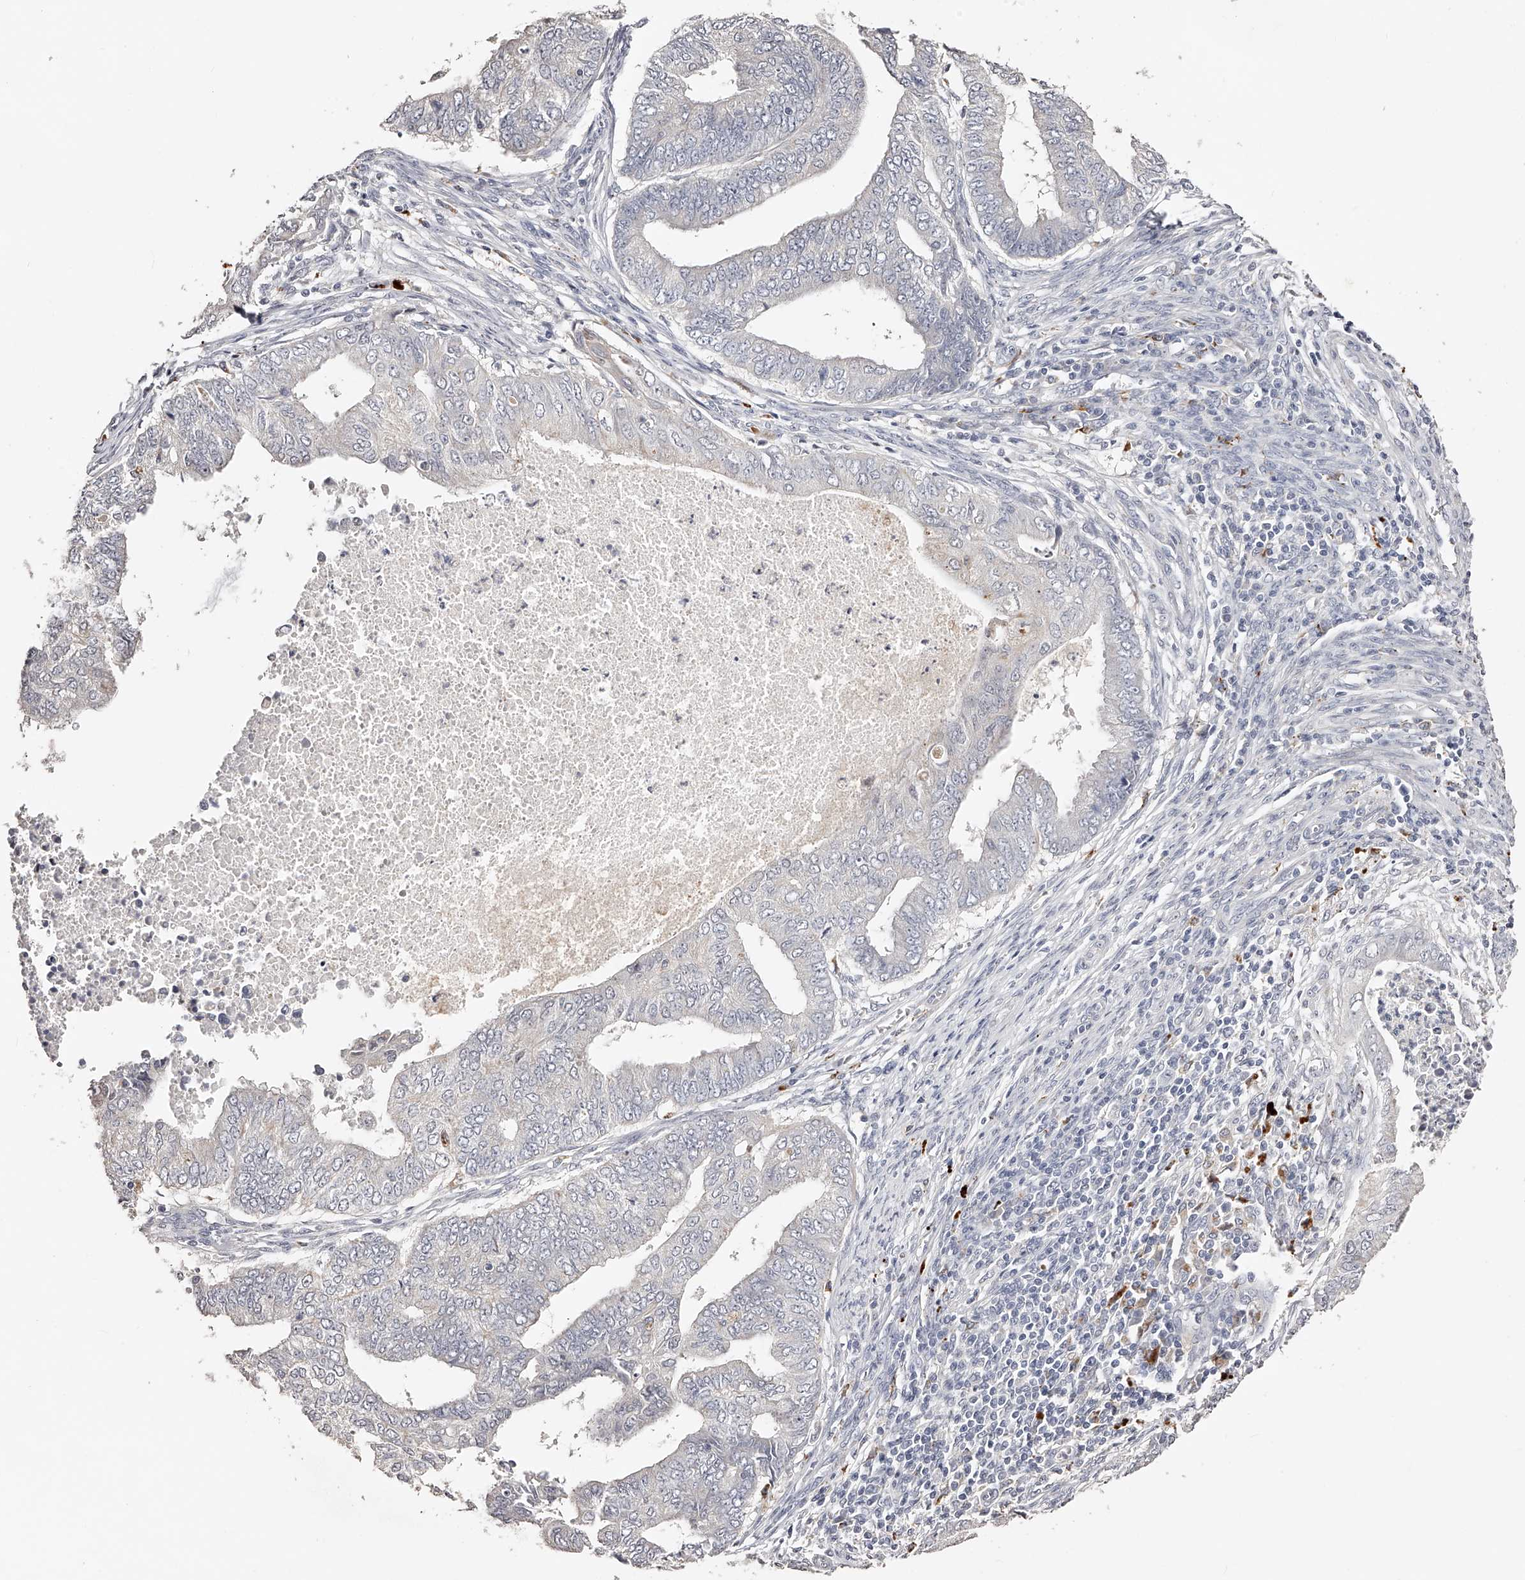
{"staining": {"intensity": "negative", "quantity": "none", "location": "none"}, "tissue": "endometrial cancer", "cell_type": "Tumor cells", "image_type": "cancer", "snomed": [{"axis": "morphology", "description": "Polyp, NOS"}, {"axis": "morphology", "description": "Adenocarcinoma, NOS"}, {"axis": "morphology", "description": "Adenoma, NOS"}, {"axis": "topography", "description": "Endometrium"}], "caption": "Photomicrograph shows no significant protein positivity in tumor cells of adenoma (endometrial). (Stains: DAB immunohistochemistry (IHC) with hematoxylin counter stain, Microscopy: brightfield microscopy at high magnification).", "gene": "SLC35D3", "patient": {"sex": "female", "age": 79}}